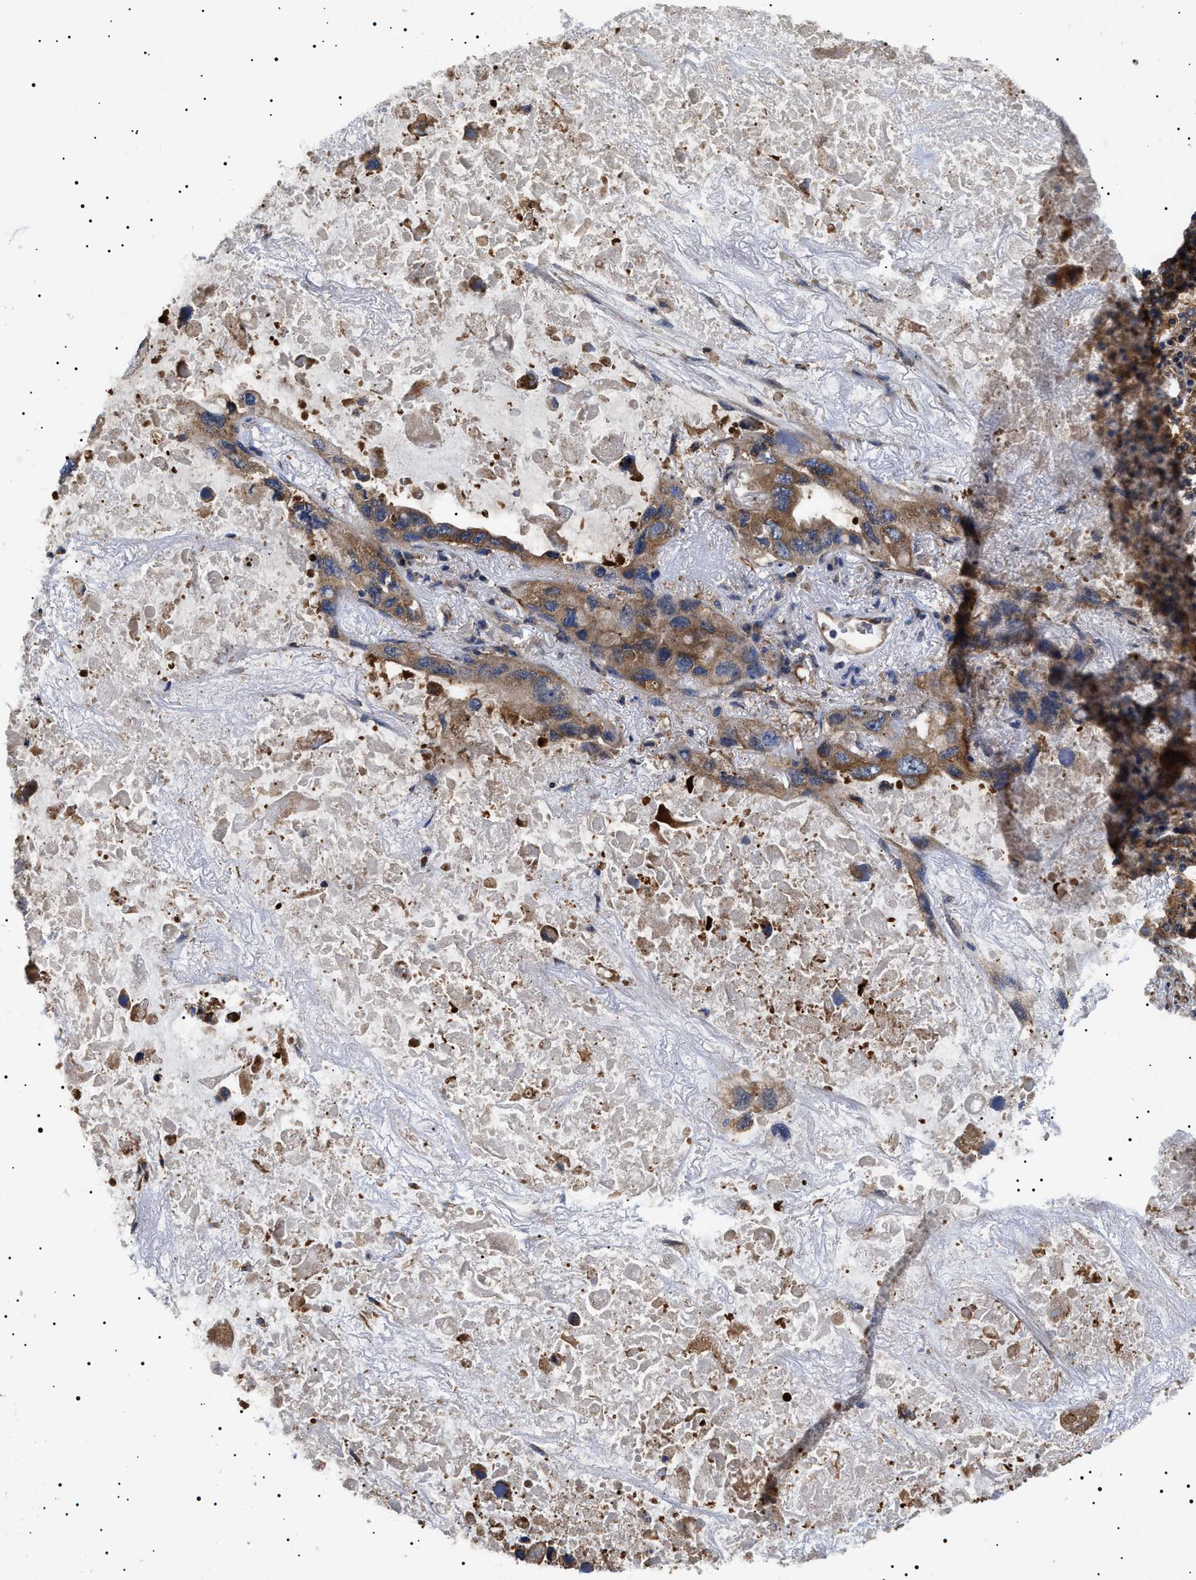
{"staining": {"intensity": "moderate", "quantity": ">75%", "location": "cytoplasmic/membranous"}, "tissue": "lung cancer", "cell_type": "Tumor cells", "image_type": "cancer", "snomed": [{"axis": "morphology", "description": "Squamous cell carcinoma, NOS"}, {"axis": "topography", "description": "Lung"}], "caption": "Lung squamous cell carcinoma stained for a protein shows moderate cytoplasmic/membranous positivity in tumor cells. (brown staining indicates protein expression, while blue staining denotes nuclei).", "gene": "TPP2", "patient": {"sex": "female", "age": 73}}